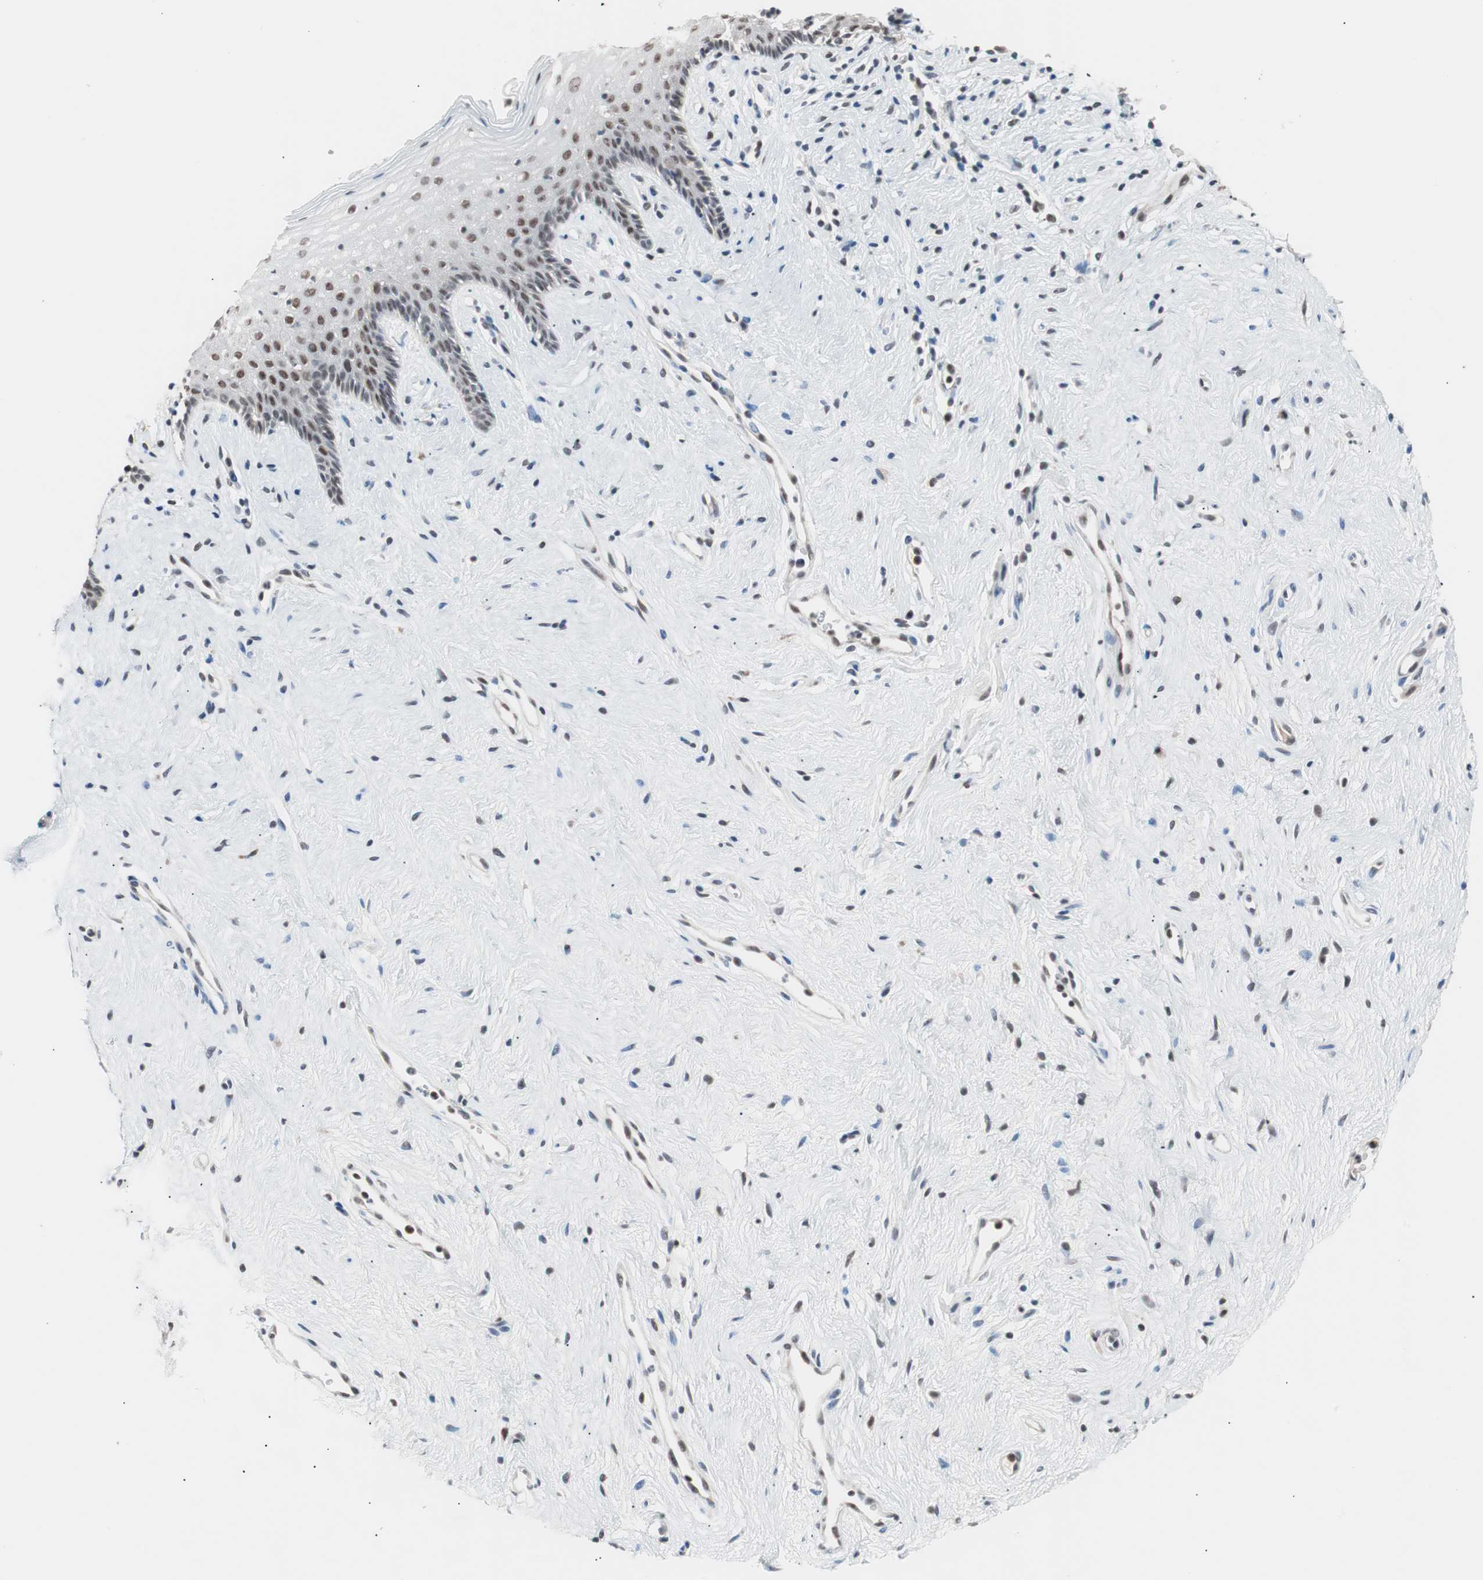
{"staining": {"intensity": "moderate", "quantity": "25%-75%", "location": "nuclear"}, "tissue": "vagina", "cell_type": "Squamous epithelial cells", "image_type": "normal", "snomed": [{"axis": "morphology", "description": "Normal tissue, NOS"}, {"axis": "topography", "description": "Vagina"}], "caption": "Vagina stained with IHC shows moderate nuclear staining in approximately 25%-75% of squamous epithelial cells.", "gene": "LIG3", "patient": {"sex": "female", "age": 44}}